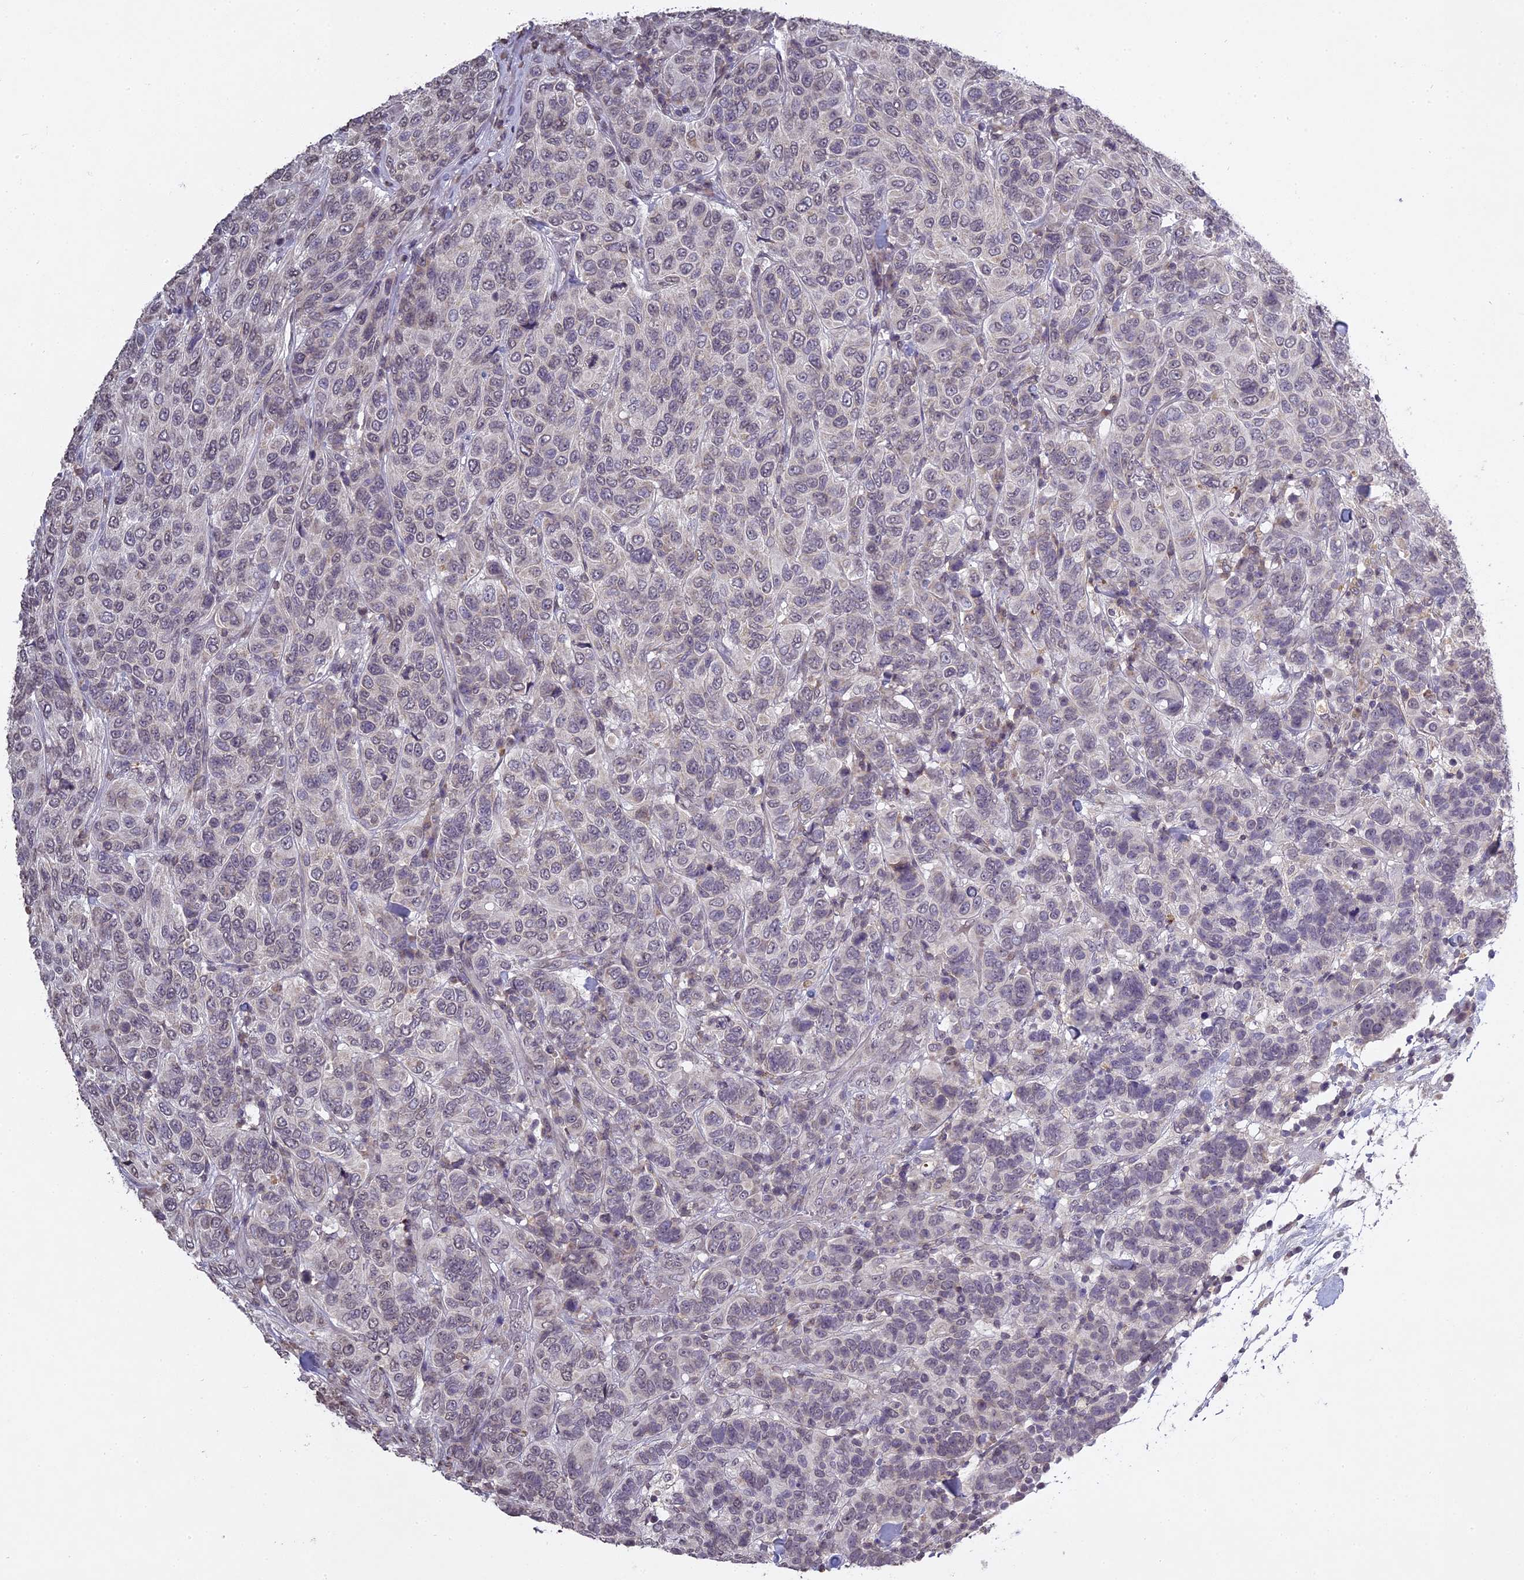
{"staining": {"intensity": "negative", "quantity": "none", "location": "none"}, "tissue": "breast cancer", "cell_type": "Tumor cells", "image_type": "cancer", "snomed": [{"axis": "morphology", "description": "Duct carcinoma"}, {"axis": "topography", "description": "Breast"}], "caption": "A high-resolution photomicrograph shows IHC staining of intraductal carcinoma (breast), which shows no significant staining in tumor cells.", "gene": "ERG28", "patient": {"sex": "female", "age": 55}}